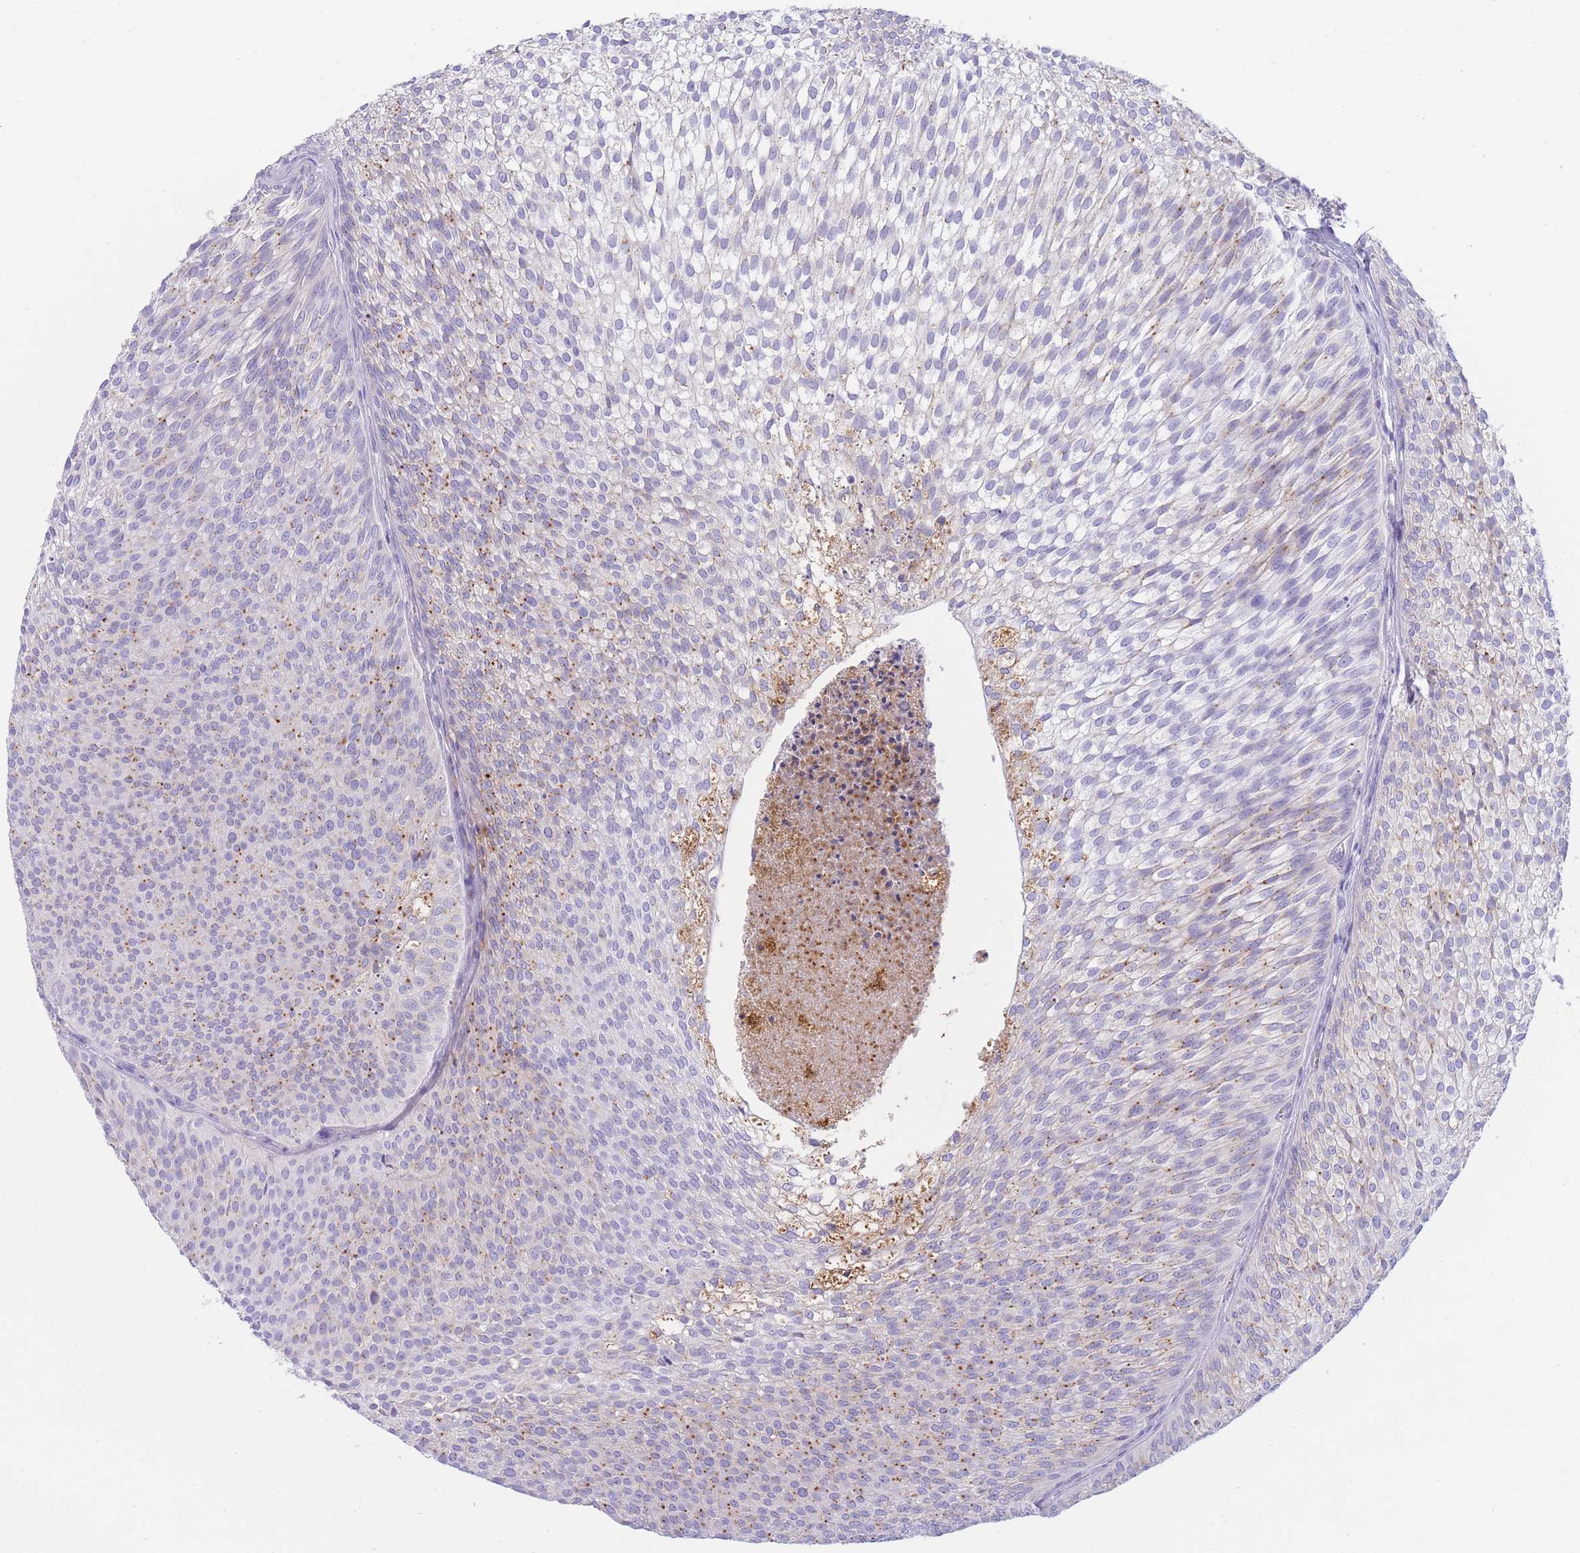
{"staining": {"intensity": "moderate", "quantity": "<25%", "location": "cytoplasmic/membranous"}, "tissue": "urothelial cancer", "cell_type": "Tumor cells", "image_type": "cancer", "snomed": [{"axis": "morphology", "description": "Urothelial carcinoma, Low grade"}, {"axis": "topography", "description": "Urinary bladder"}], "caption": "Immunohistochemical staining of urothelial cancer displays moderate cytoplasmic/membranous protein staining in about <25% of tumor cells. The protein is shown in brown color, while the nuclei are stained blue.", "gene": "PLBD1", "patient": {"sex": "male", "age": 91}}